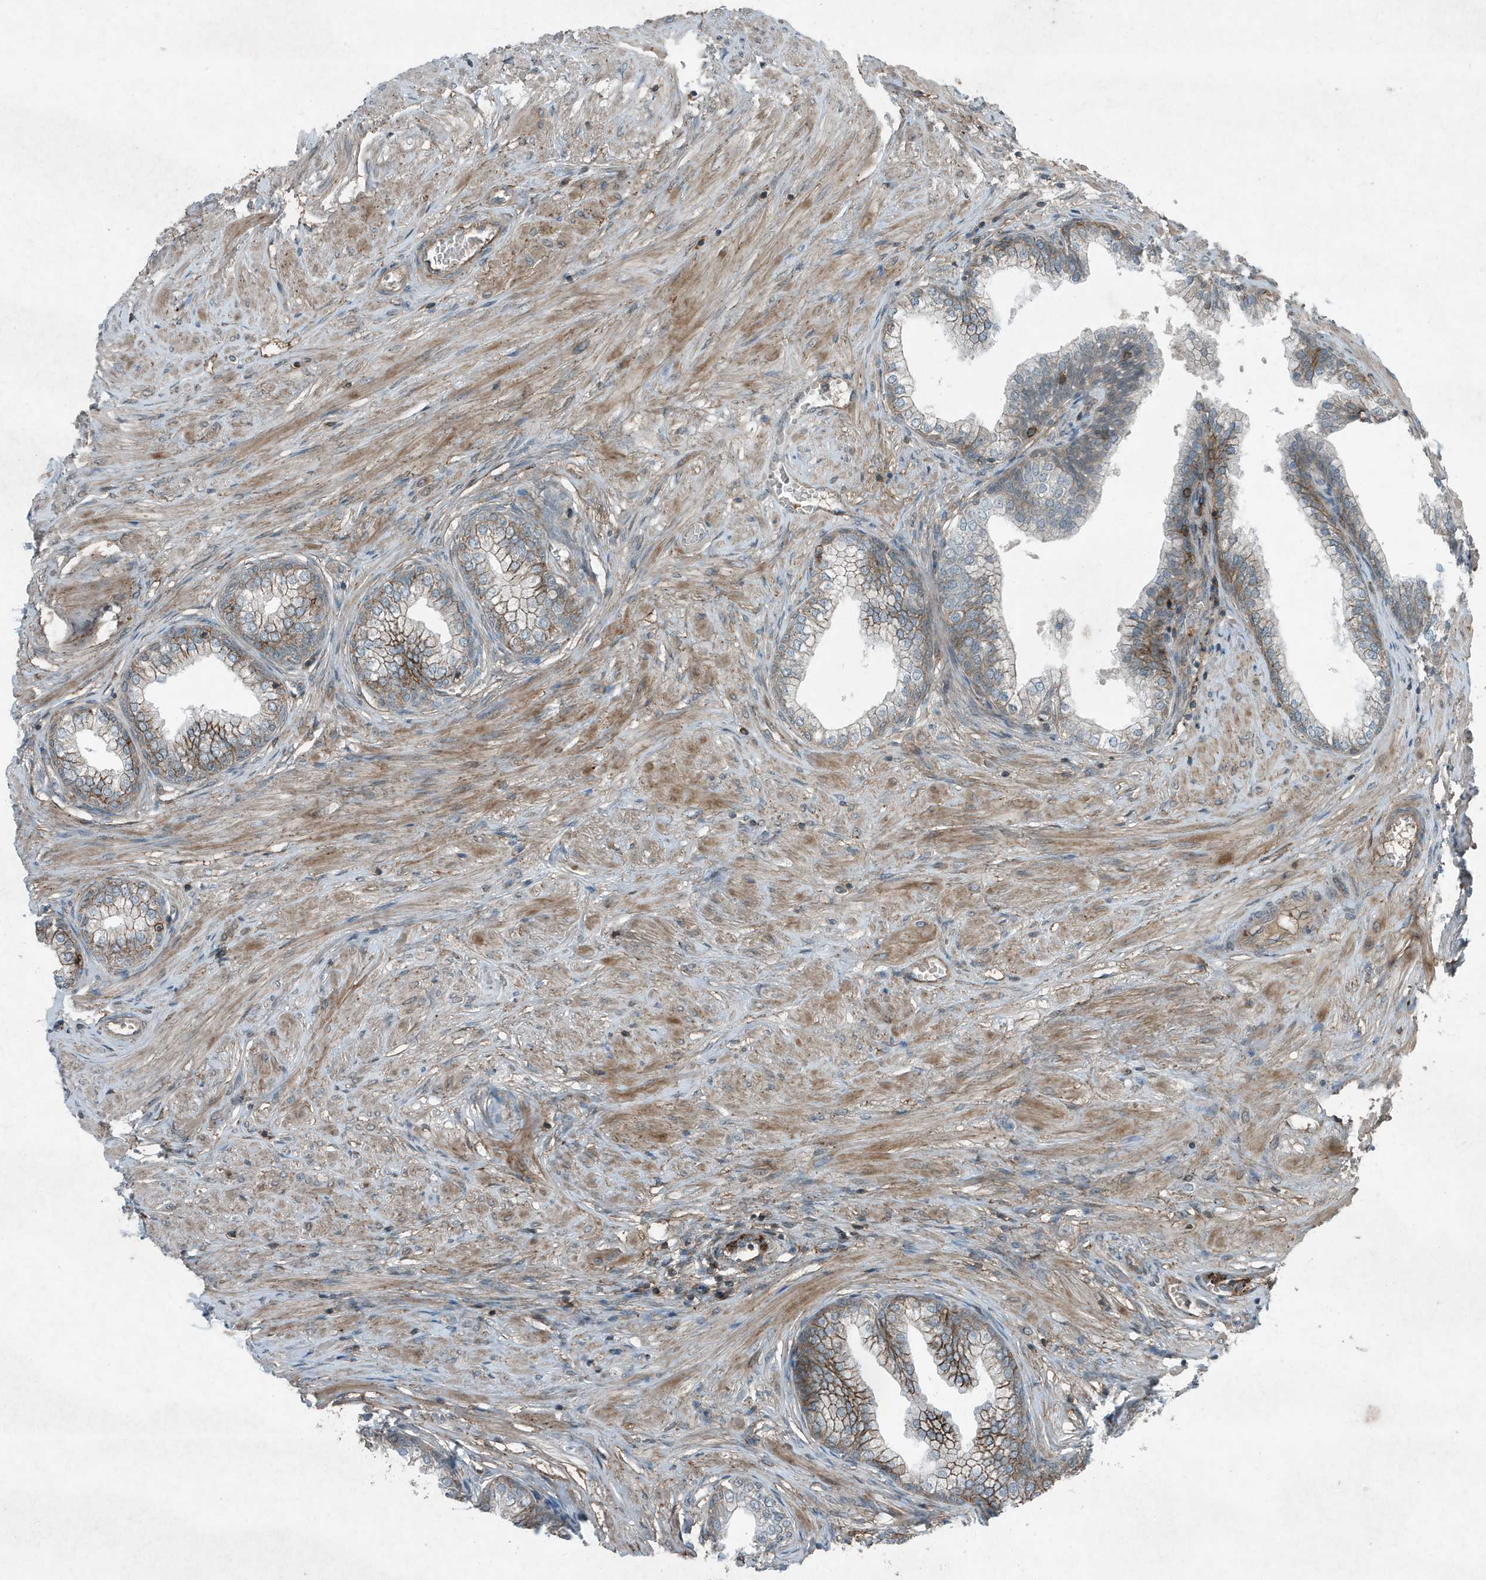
{"staining": {"intensity": "moderate", "quantity": "25%-75%", "location": "cytoplasmic/membranous"}, "tissue": "prostate", "cell_type": "Glandular cells", "image_type": "normal", "snomed": [{"axis": "morphology", "description": "Normal tissue, NOS"}, {"axis": "morphology", "description": "Urothelial carcinoma, Low grade"}, {"axis": "topography", "description": "Urinary bladder"}, {"axis": "topography", "description": "Prostate"}], "caption": "The image reveals immunohistochemical staining of normal prostate. There is moderate cytoplasmic/membranous positivity is present in approximately 25%-75% of glandular cells. The protein of interest is stained brown, and the nuclei are stained in blue (DAB (3,3'-diaminobenzidine) IHC with brightfield microscopy, high magnification).", "gene": "DAPP1", "patient": {"sex": "male", "age": 60}}